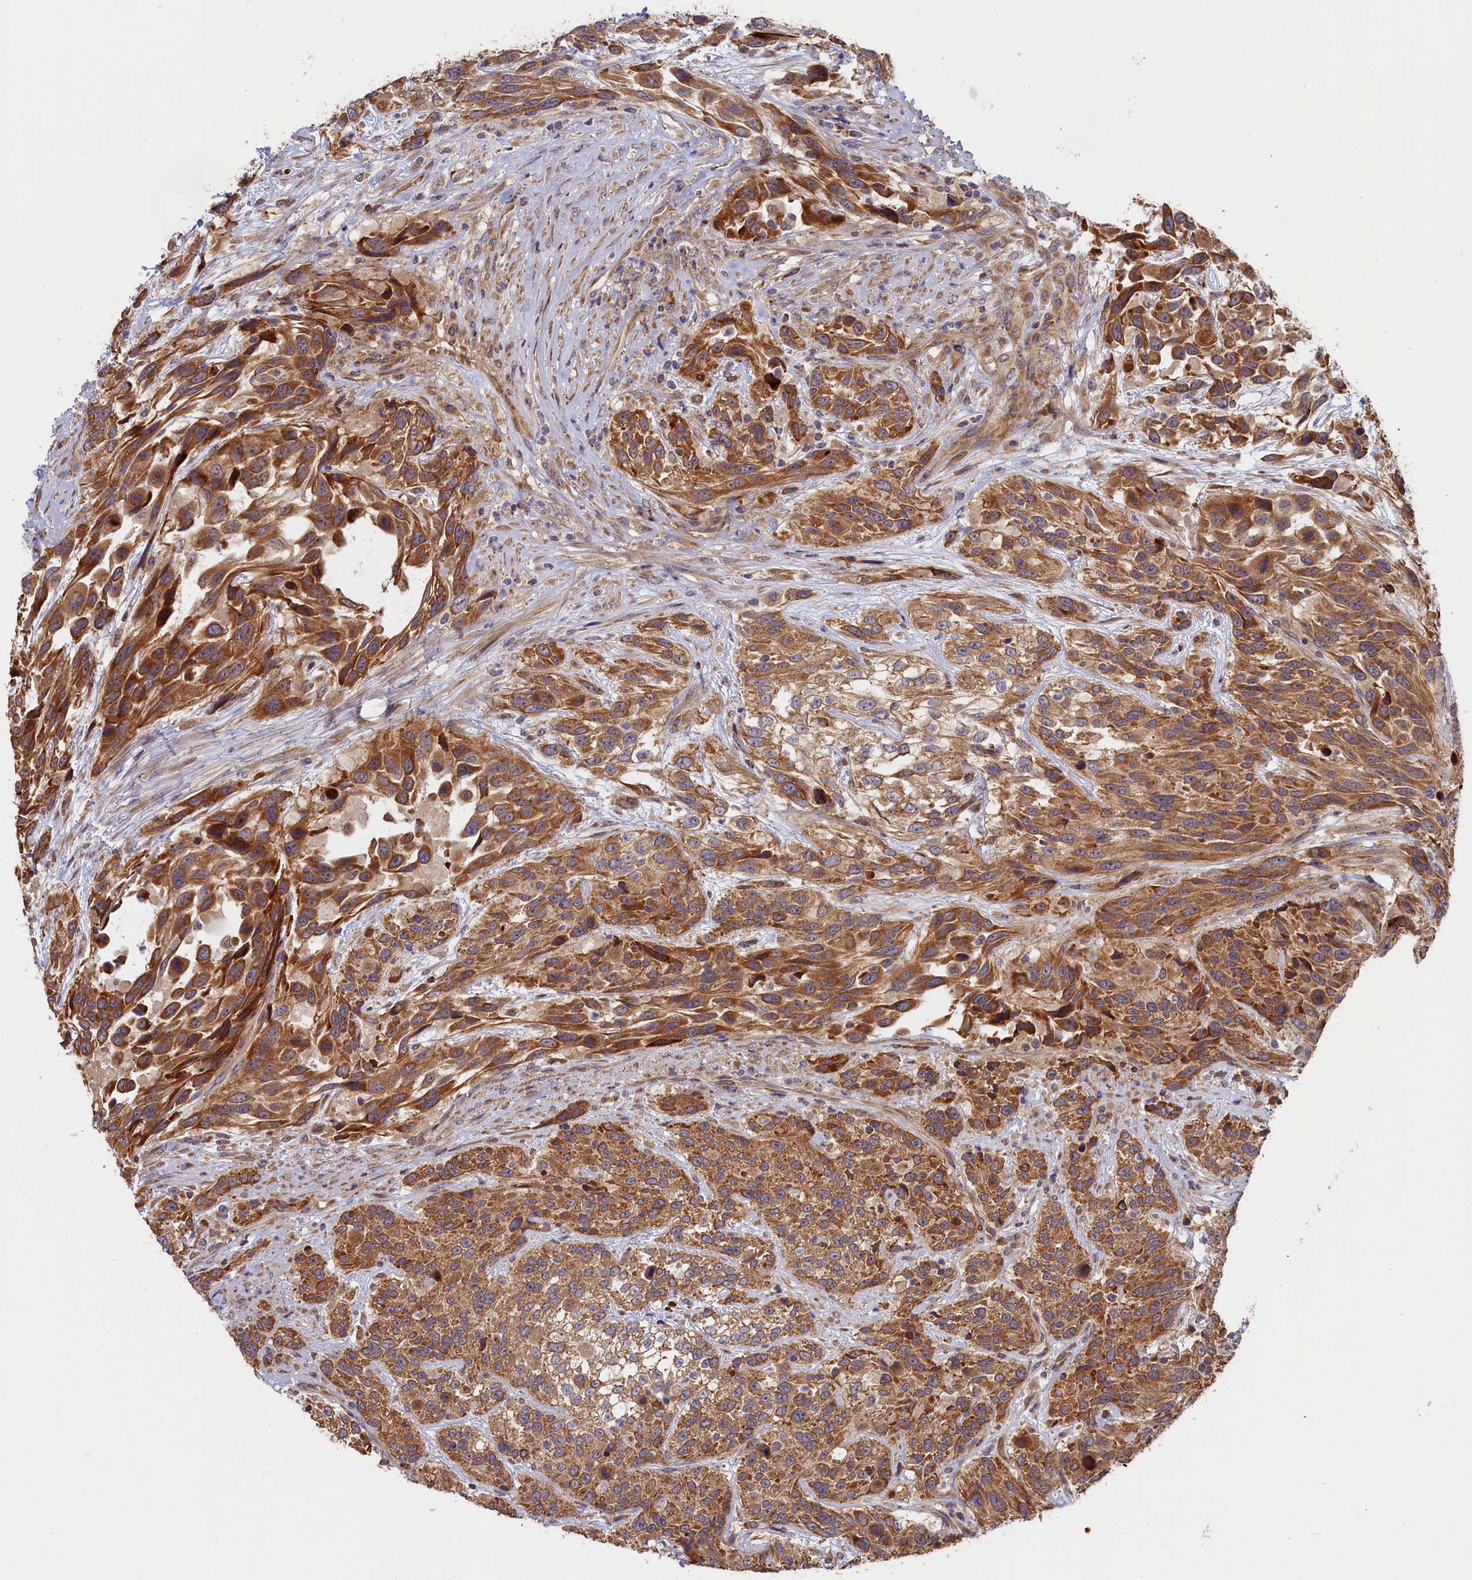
{"staining": {"intensity": "strong", "quantity": ">75%", "location": "cytoplasmic/membranous"}, "tissue": "urothelial cancer", "cell_type": "Tumor cells", "image_type": "cancer", "snomed": [{"axis": "morphology", "description": "Urothelial carcinoma, High grade"}, {"axis": "topography", "description": "Urinary bladder"}], "caption": "About >75% of tumor cells in human urothelial carcinoma (high-grade) demonstrate strong cytoplasmic/membranous protein expression as visualized by brown immunohistochemical staining.", "gene": "CEP44", "patient": {"sex": "female", "age": 70}}